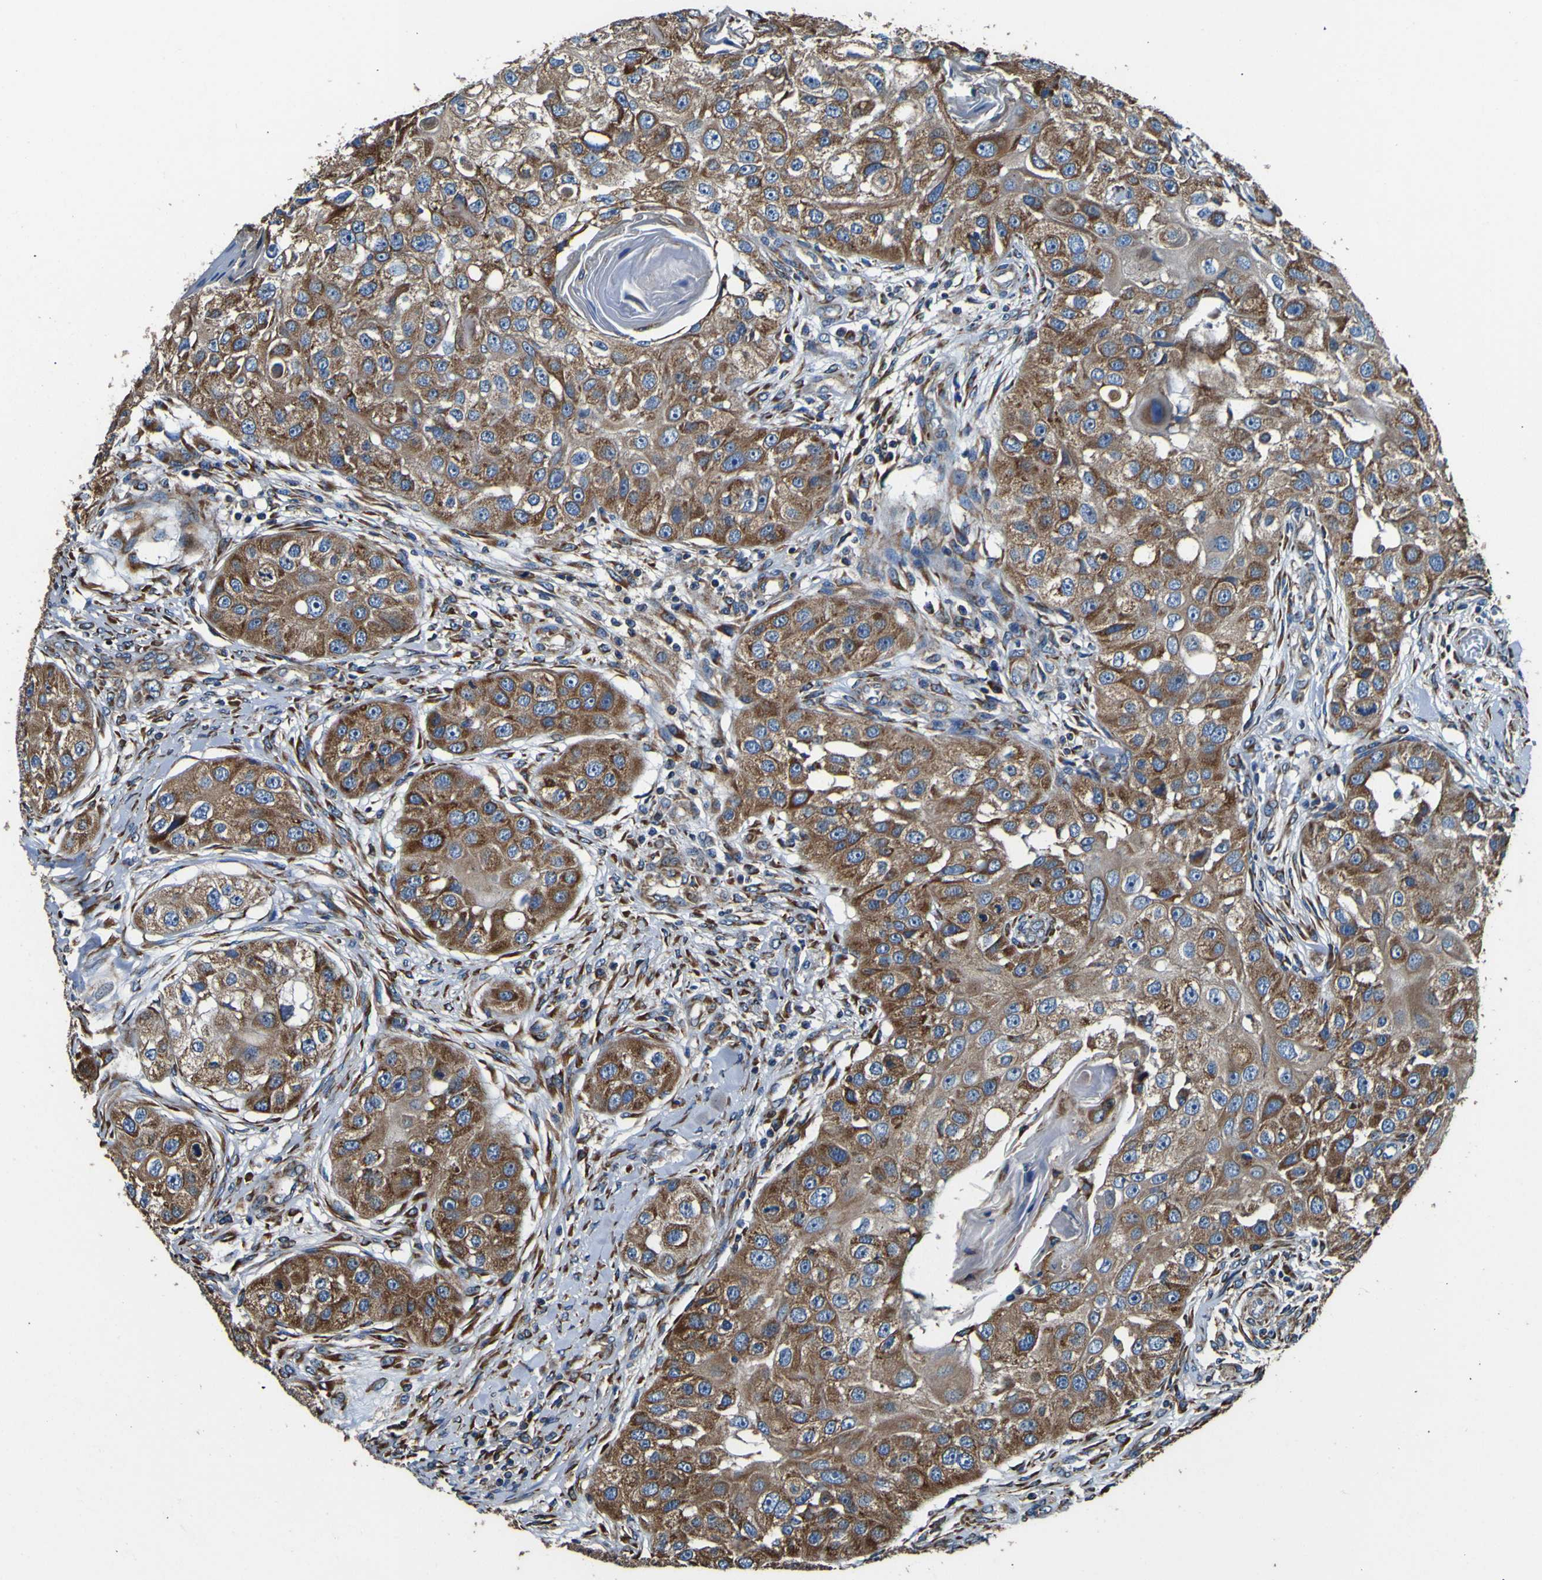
{"staining": {"intensity": "moderate", "quantity": ">75%", "location": "cytoplasmic/membranous"}, "tissue": "head and neck cancer", "cell_type": "Tumor cells", "image_type": "cancer", "snomed": [{"axis": "morphology", "description": "Normal tissue, NOS"}, {"axis": "morphology", "description": "Squamous cell carcinoma, NOS"}, {"axis": "topography", "description": "Skeletal muscle"}, {"axis": "topography", "description": "Head-Neck"}], "caption": "Human head and neck cancer (squamous cell carcinoma) stained for a protein (brown) exhibits moderate cytoplasmic/membranous positive staining in about >75% of tumor cells.", "gene": "INPP5A", "patient": {"sex": "male", "age": 51}}